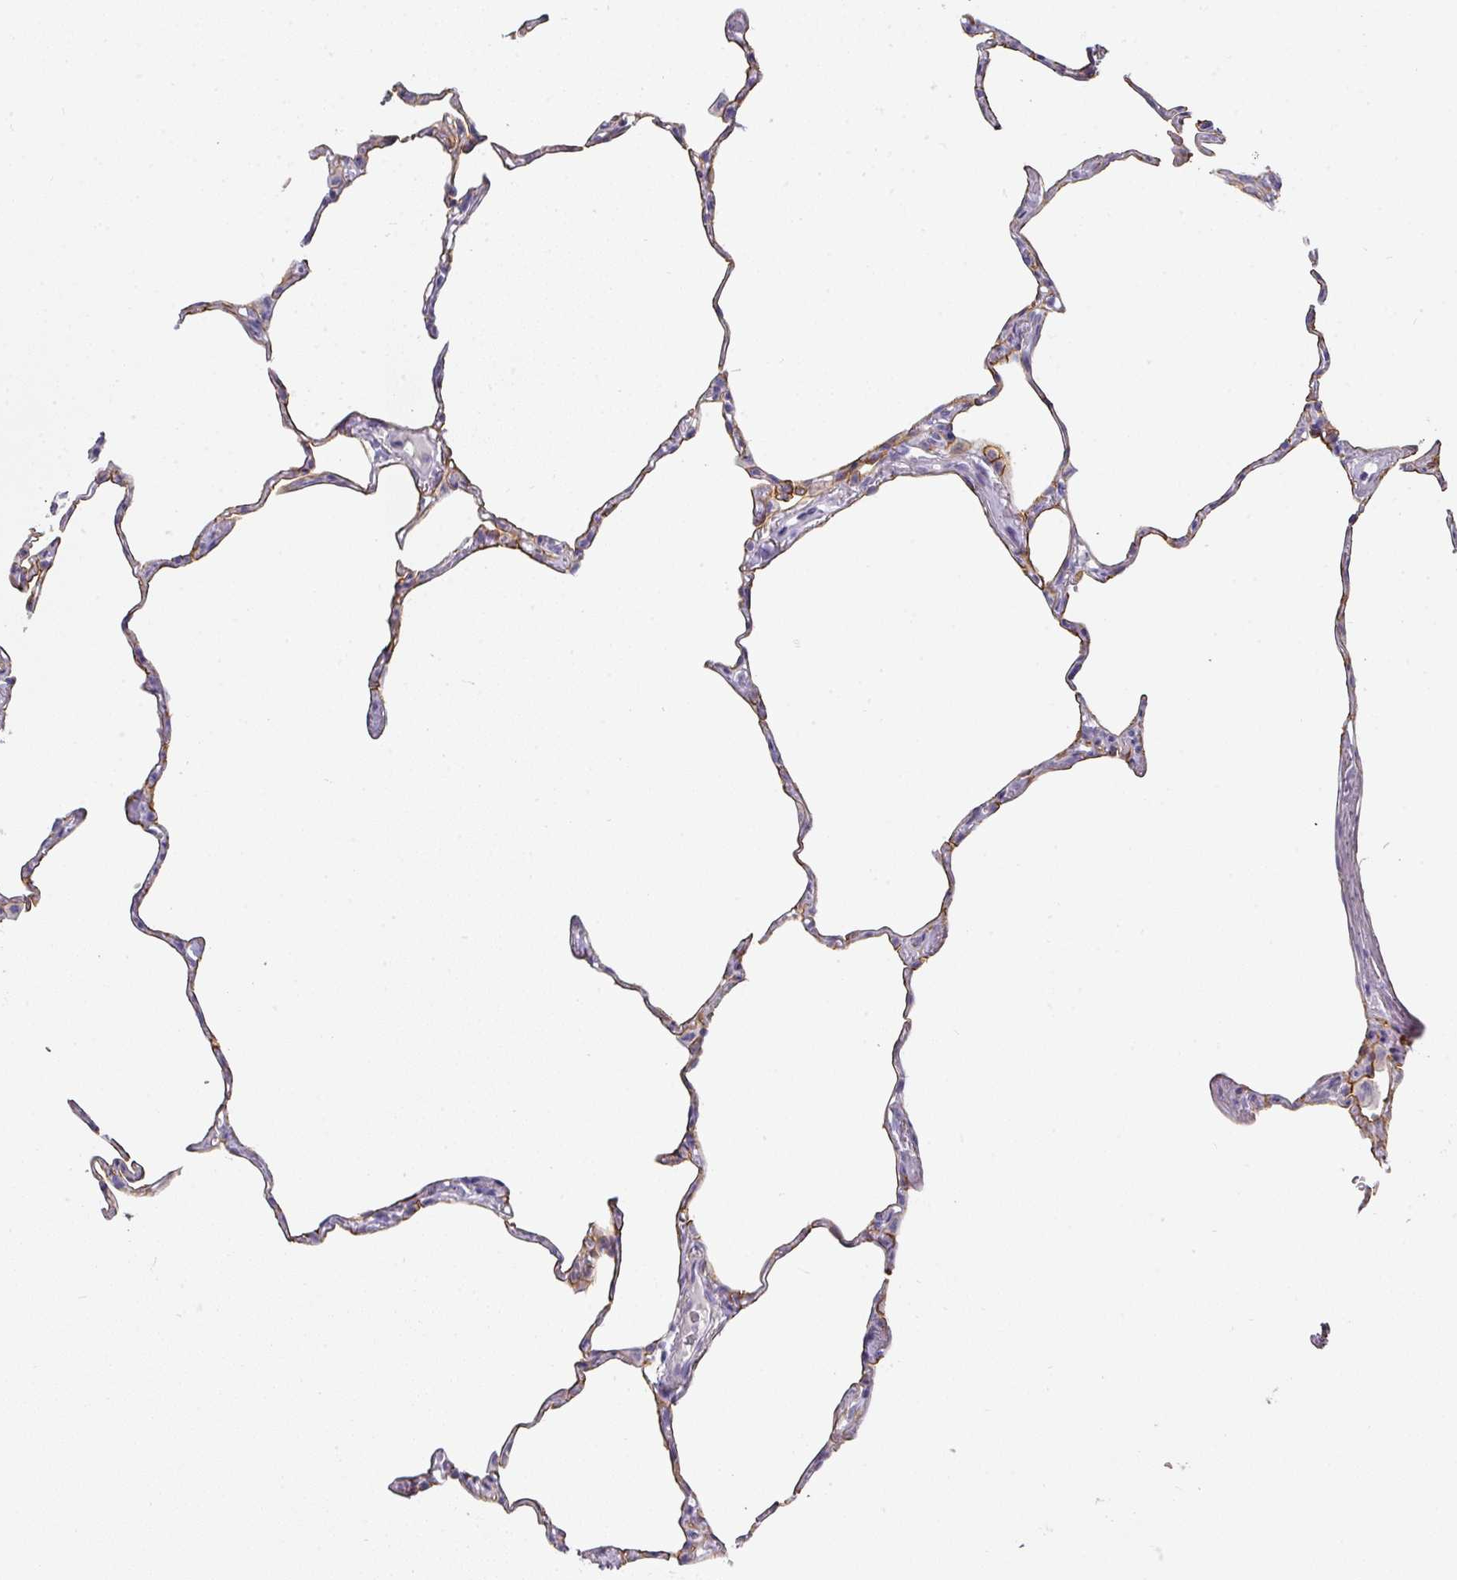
{"staining": {"intensity": "moderate", "quantity": "25%-75%", "location": "cytoplasmic/membranous"}, "tissue": "lung", "cell_type": "Alveolar cells", "image_type": "normal", "snomed": [{"axis": "morphology", "description": "Normal tissue, NOS"}, {"axis": "topography", "description": "Lung"}], "caption": "A micrograph showing moderate cytoplasmic/membranous positivity in approximately 25%-75% of alveolar cells in unremarkable lung, as visualized by brown immunohistochemical staining.", "gene": "ANKRD29", "patient": {"sex": "male", "age": 65}}